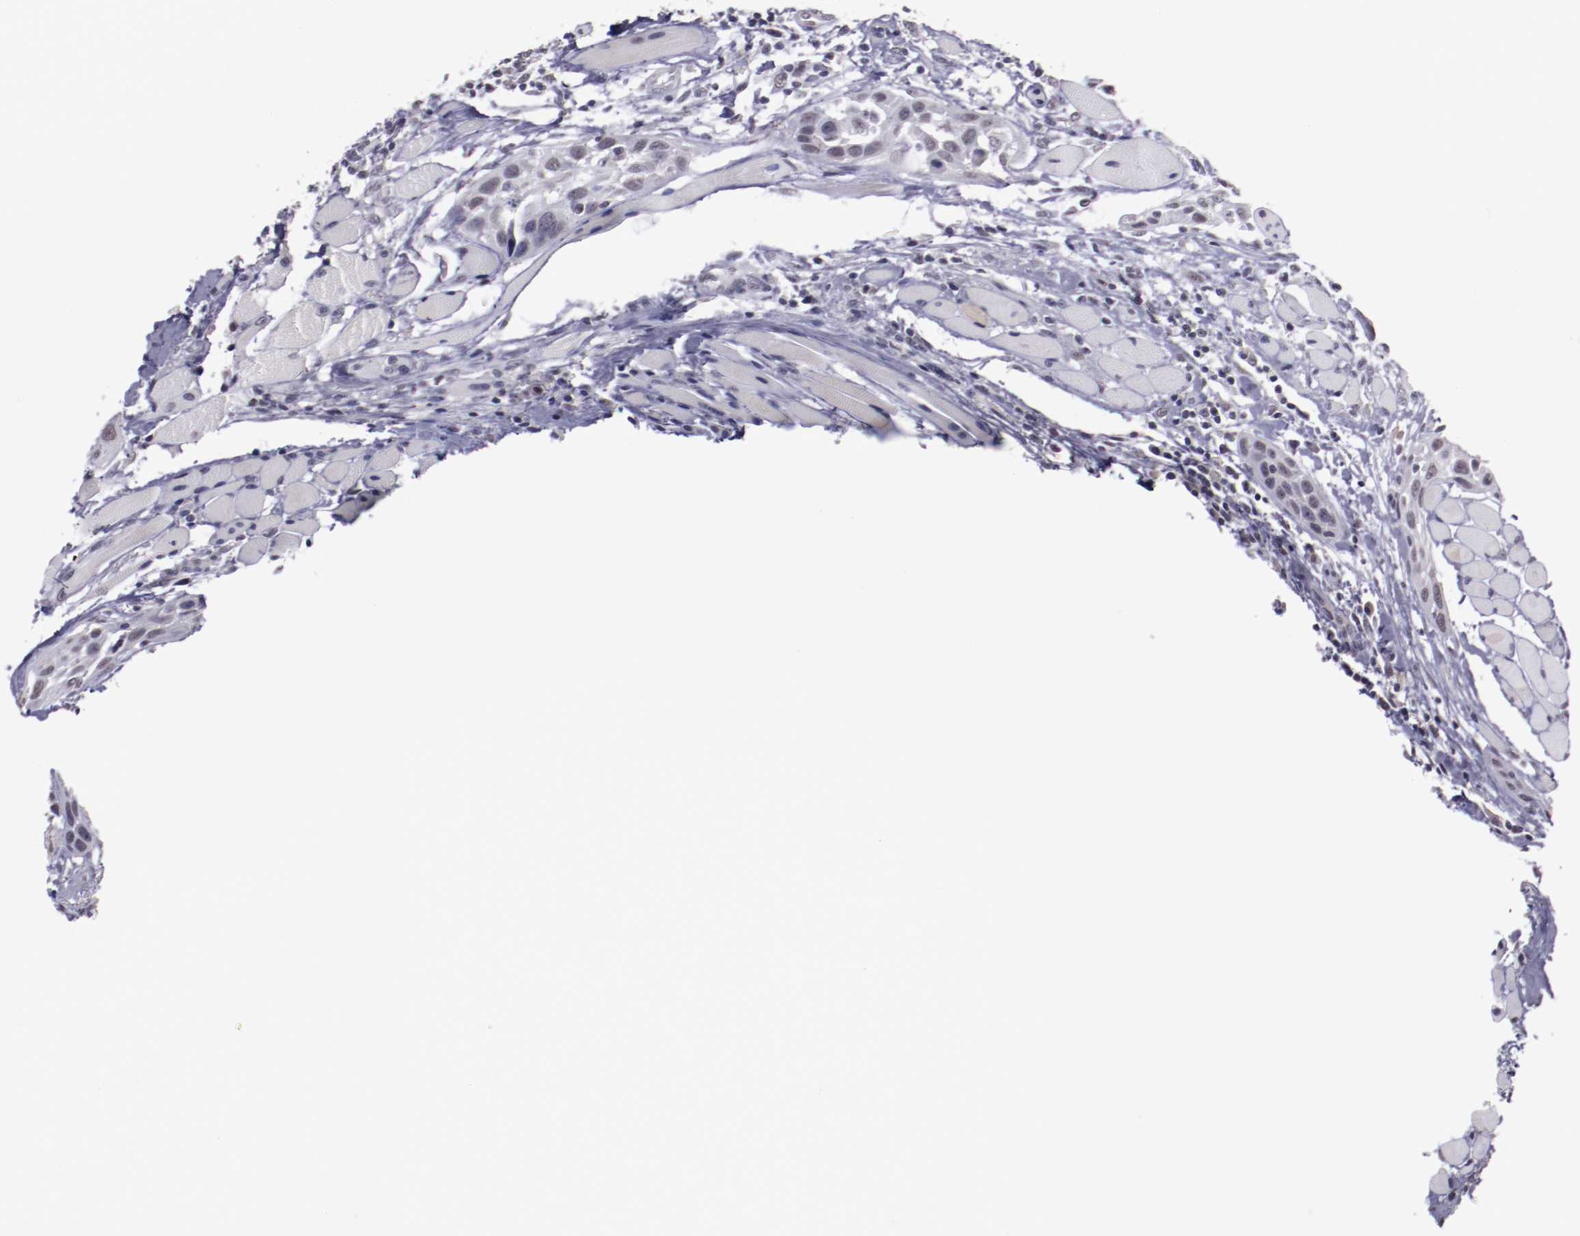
{"staining": {"intensity": "weak", "quantity": ">75%", "location": "nuclear"}, "tissue": "head and neck cancer", "cell_type": "Tumor cells", "image_type": "cancer", "snomed": [{"axis": "morphology", "description": "Squamous cell carcinoma, NOS"}, {"axis": "topography", "description": "Oral tissue"}, {"axis": "topography", "description": "Head-Neck"}], "caption": "This histopathology image displays immunohistochemistry (IHC) staining of human squamous cell carcinoma (head and neck), with low weak nuclear expression in approximately >75% of tumor cells.", "gene": "NRXN3", "patient": {"sex": "female", "age": 50}}